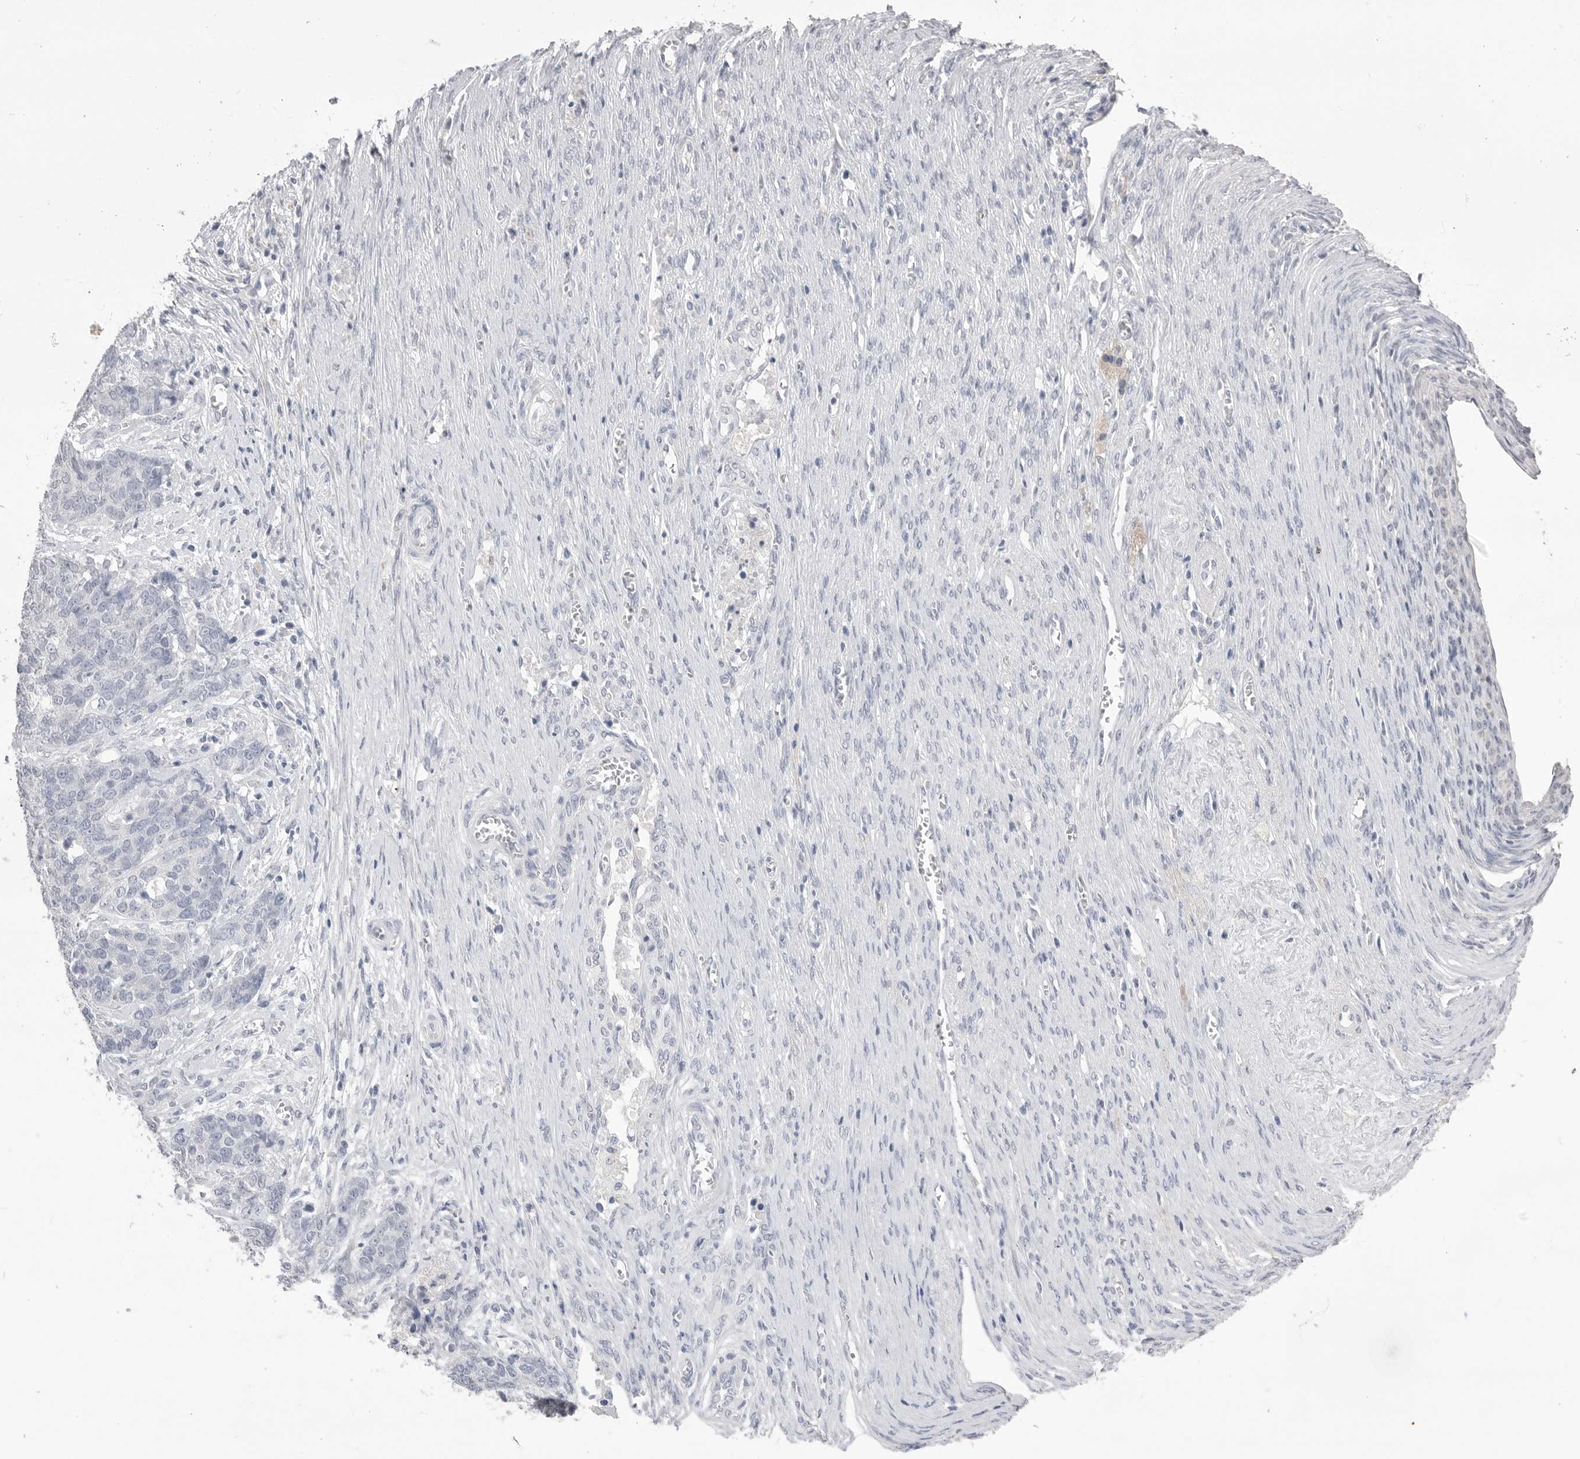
{"staining": {"intensity": "negative", "quantity": "none", "location": "none"}, "tissue": "ovarian cancer", "cell_type": "Tumor cells", "image_type": "cancer", "snomed": [{"axis": "morphology", "description": "Cystadenocarcinoma, serous, NOS"}, {"axis": "topography", "description": "Ovary"}], "caption": "Tumor cells are negative for protein expression in human ovarian serous cystadenocarcinoma.", "gene": "CPB1", "patient": {"sex": "female", "age": 44}}